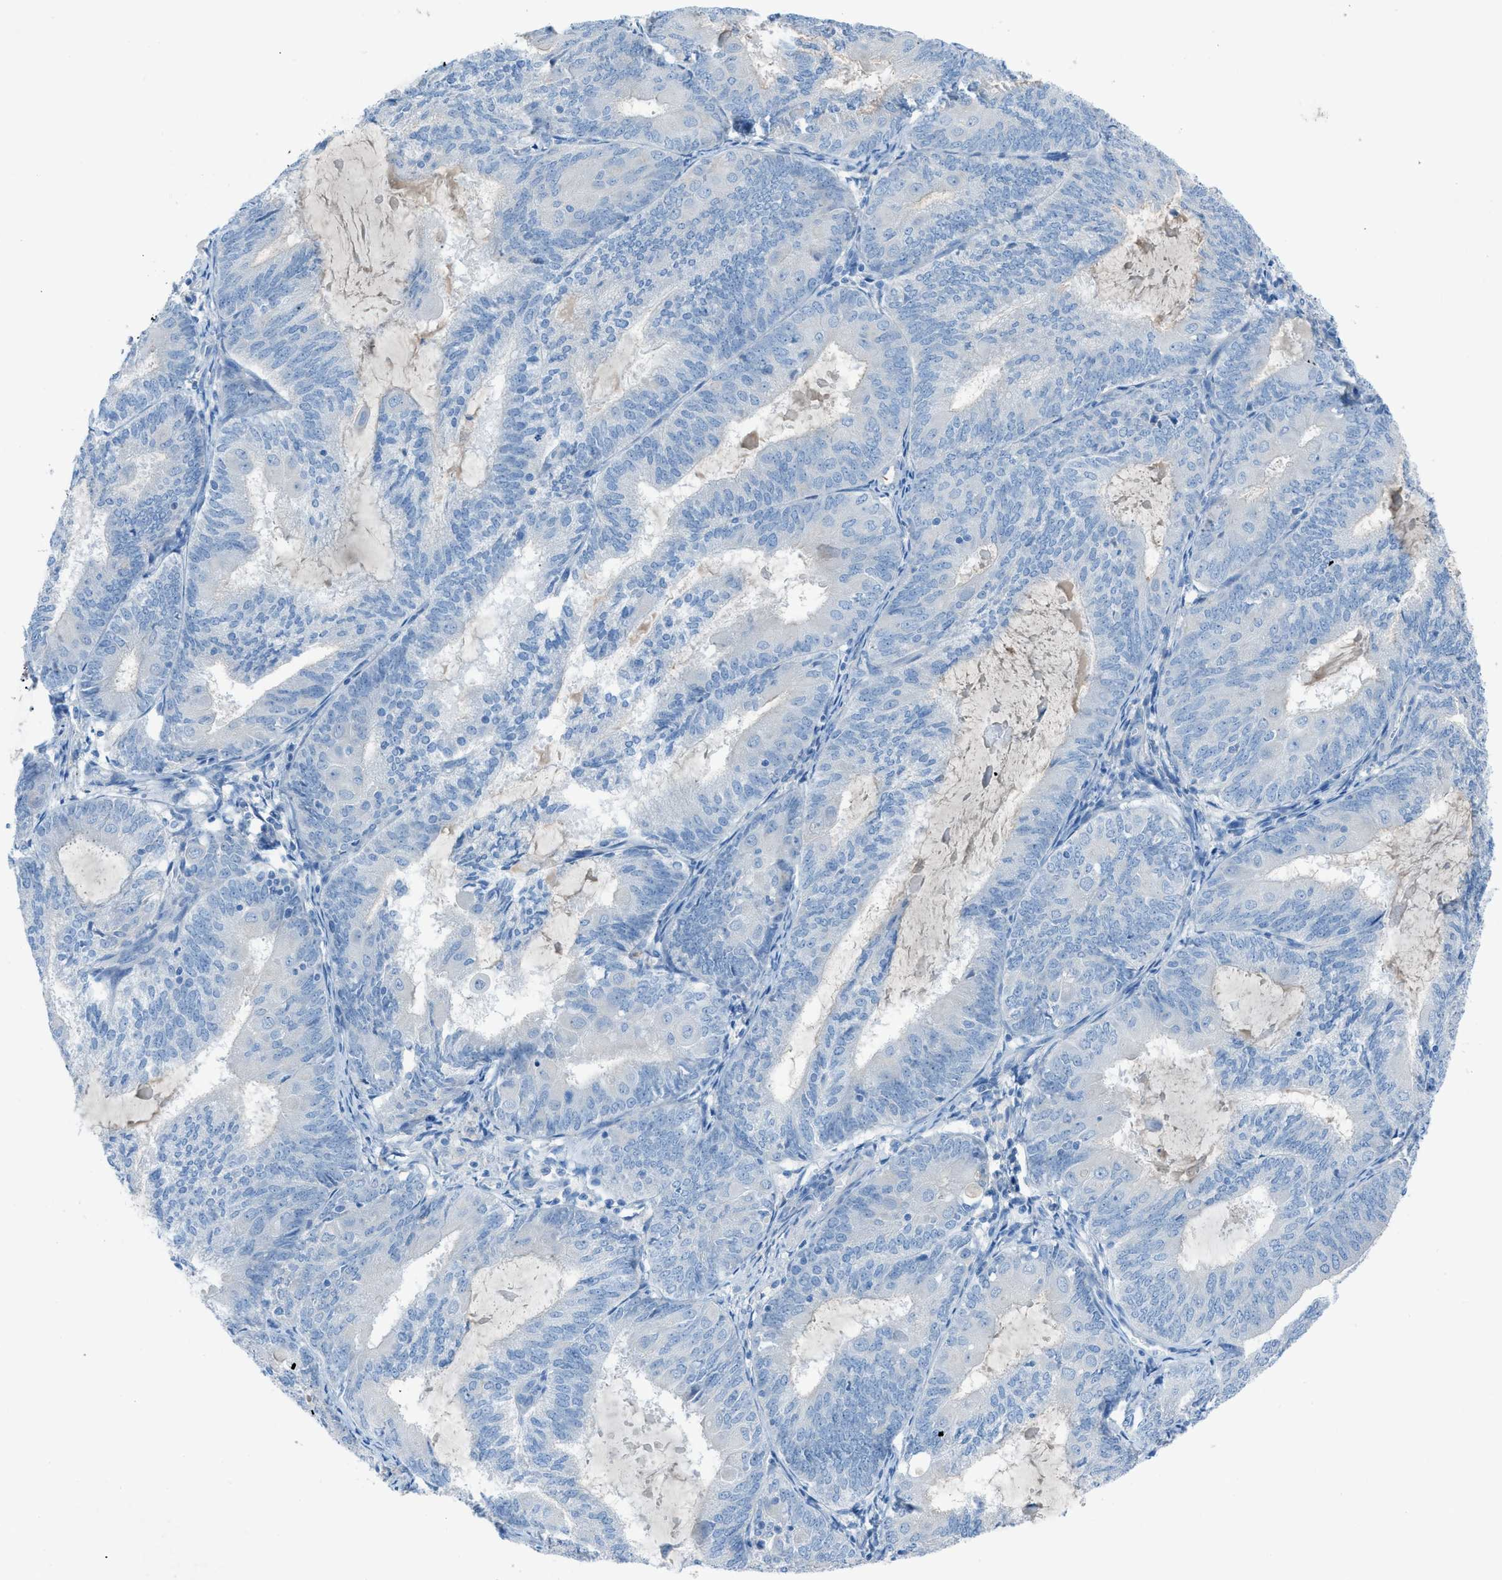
{"staining": {"intensity": "negative", "quantity": "none", "location": "none"}, "tissue": "endometrial cancer", "cell_type": "Tumor cells", "image_type": "cancer", "snomed": [{"axis": "morphology", "description": "Adenocarcinoma, NOS"}, {"axis": "topography", "description": "Endometrium"}], "caption": "Protein analysis of adenocarcinoma (endometrial) shows no significant staining in tumor cells.", "gene": "C5AR2", "patient": {"sex": "female", "age": 81}}